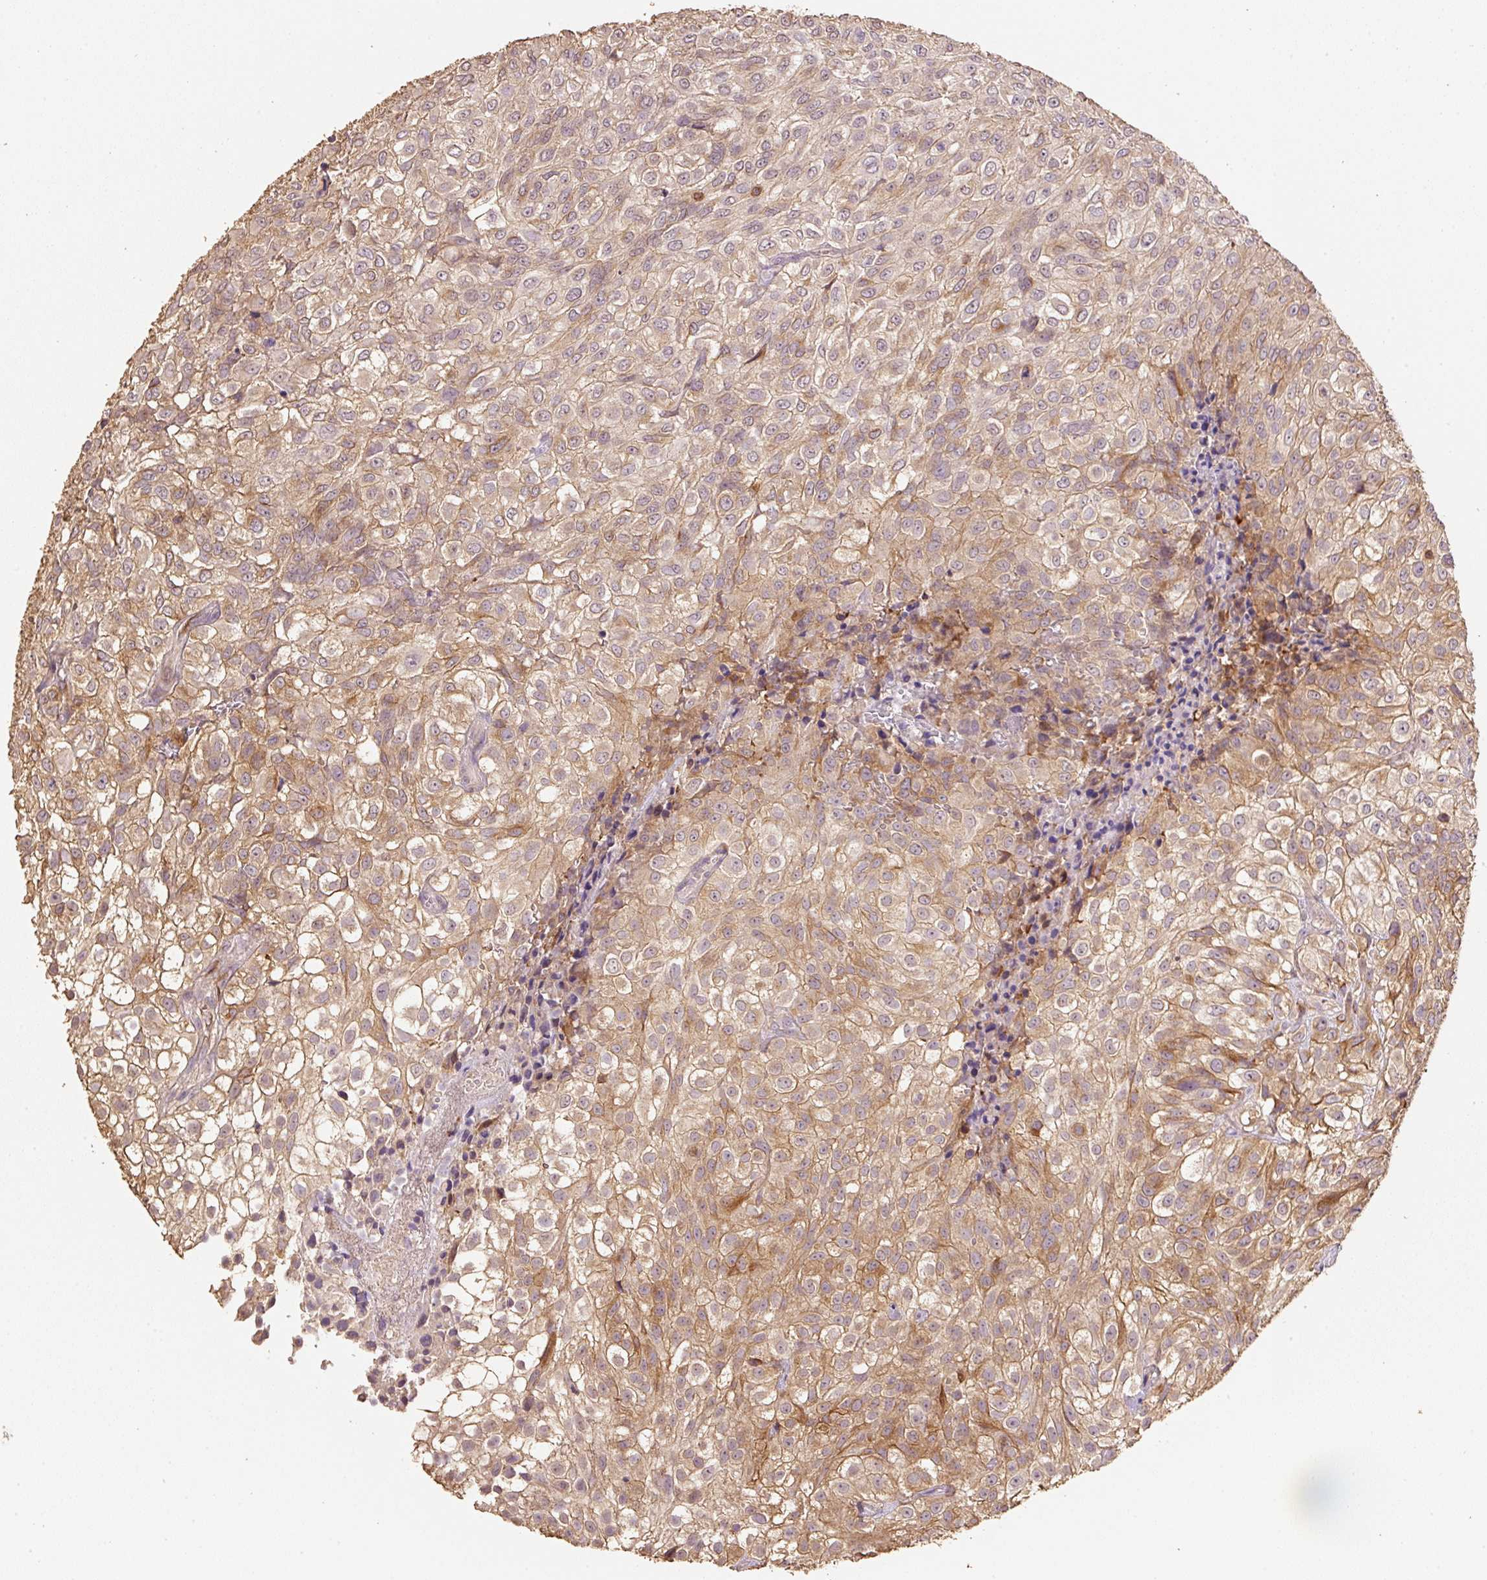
{"staining": {"intensity": "moderate", "quantity": ">75%", "location": "cytoplasmic/membranous"}, "tissue": "urothelial cancer", "cell_type": "Tumor cells", "image_type": "cancer", "snomed": [{"axis": "morphology", "description": "Urothelial carcinoma, High grade"}, {"axis": "topography", "description": "Urinary bladder"}], "caption": "Immunohistochemical staining of human urothelial cancer reveals moderate cytoplasmic/membranous protein expression in about >75% of tumor cells.", "gene": "HERC2", "patient": {"sex": "male", "age": 56}}